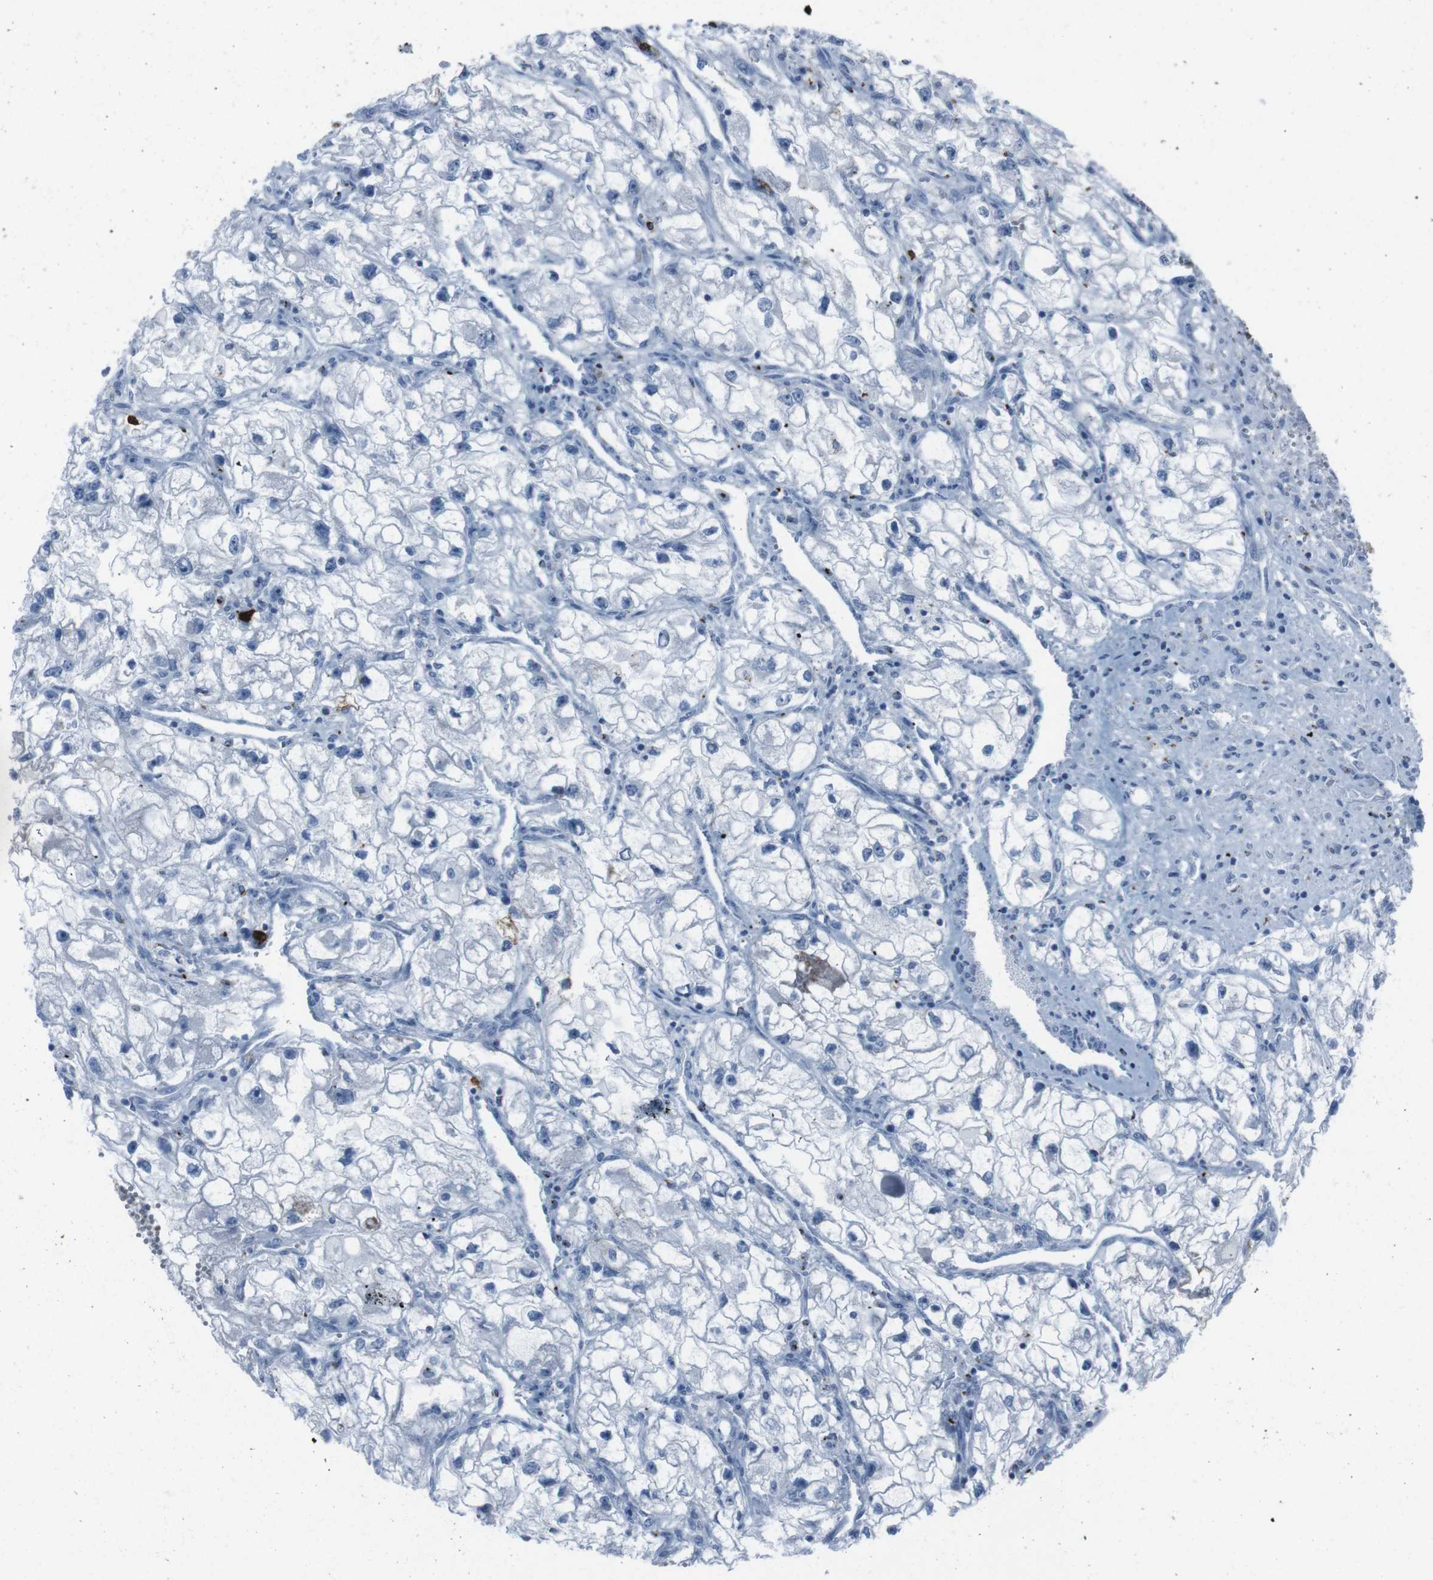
{"staining": {"intensity": "negative", "quantity": "none", "location": "none"}, "tissue": "renal cancer", "cell_type": "Tumor cells", "image_type": "cancer", "snomed": [{"axis": "morphology", "description": "Adenocarcinoma, NOS"}, {"axis": "topography", "description": "Kidney"}], "caption": "This is a image of IHC staining of adenocarcinoma (renal), which shows no expression in tumor cells.", "gene": "ST6GAL1", "patient": {"sex": "female", "age": 70}}